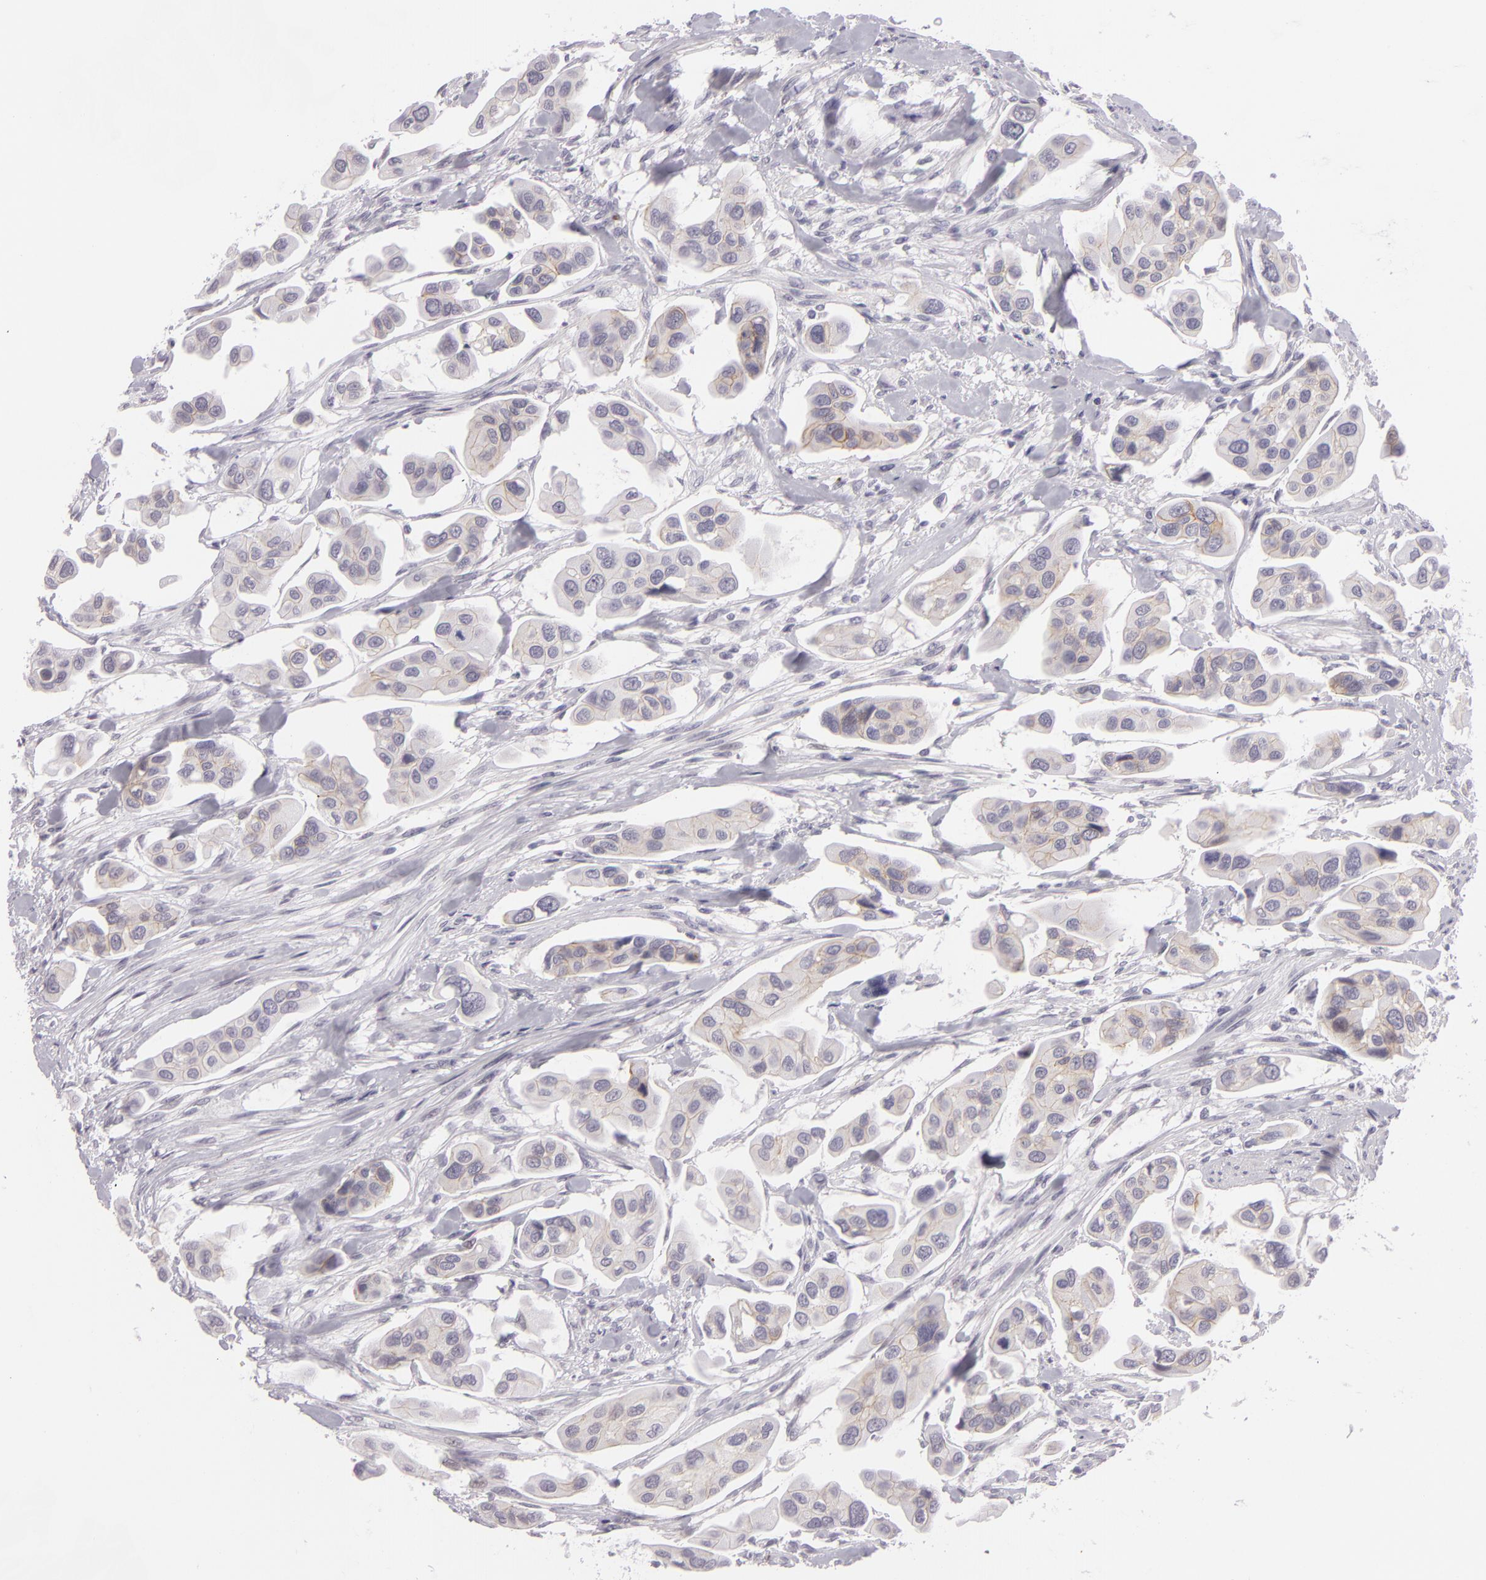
{"staining": {"intensity": "negative", "quantity": "none", "location": "none"}, "tissue": "urothelial cancer", "cell_type": "Tumor cells", "image_type": "cancer", "snomed": [{"axis": "morphology", "description": "Adenocarcinoma, NOS"}, {"axis": "topography", "description": "Urinary bladder"}], "caption": "Immunohistochemistry (IHC) micrograph of neoplastic tissue: human adenocarcinoma stained with DAB demonstrates no significant protein positivity in tumor cells. (DAB (3,3'-diaminobenzidine) IHC visualized using brightfield microscopy, high magnification).", "gene": "CTNNB1", "patient": {"sex": "male", "age": 61}}